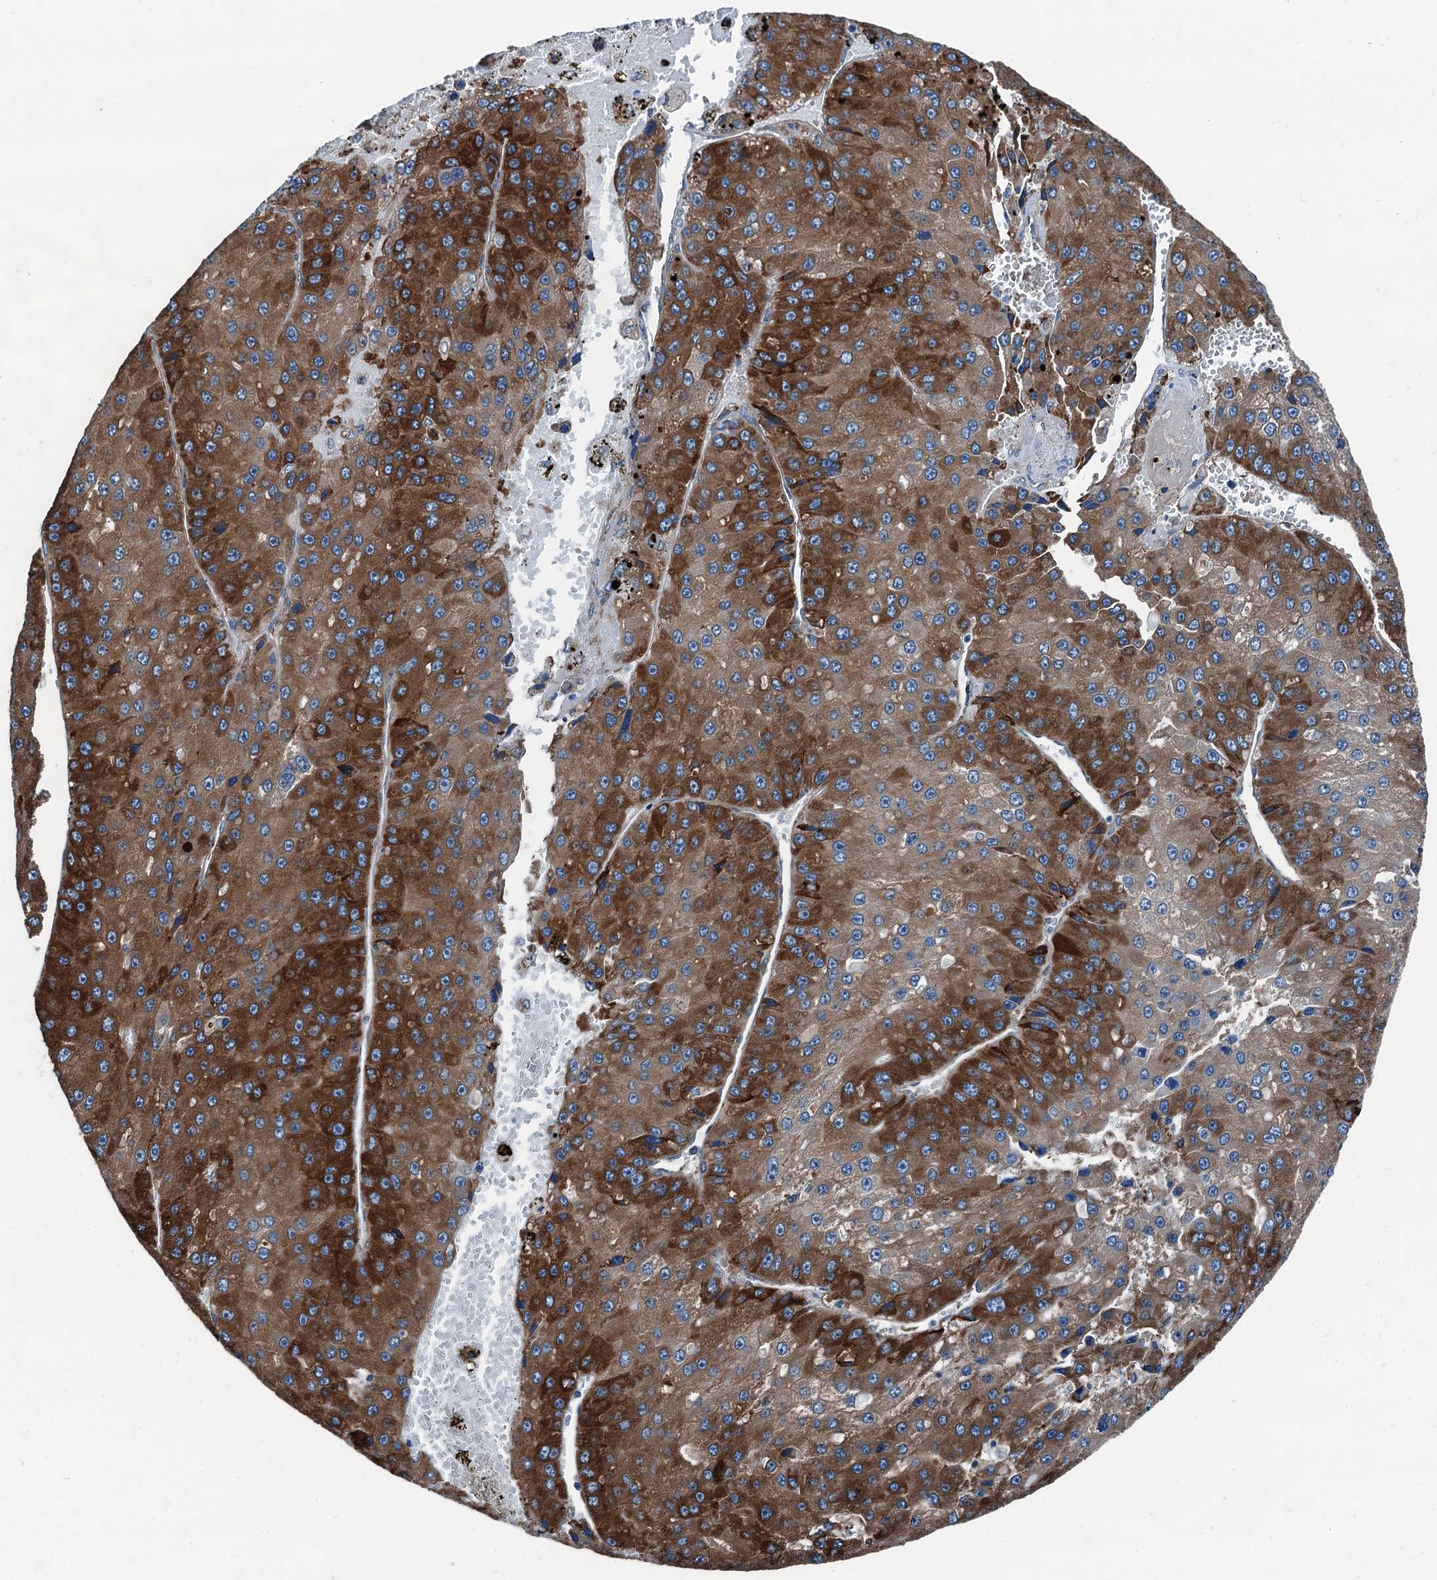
{"staining": {"intensity": "strong", "quantity": ">75%", "location": "cytoplasmic/membranous"}, "tissue": "liver cancer", "cell_type": "Tumor cells", "image_type": "cancer", "snomed": [{"axis": "morphology", "description": "Carcinoma, Hepatocellular, NOS"}, {"axis": "topography", "description": "Liver"}], "caption": "DAB immunohistochemical staining of hepatocellular carcinoma (liver) exhibits strong cytoplasmic/membranous protein staining in approximately >75% of tumor cells.", "gene": "TAMALIN", "patient": {"sex": "female", "age": 73}}